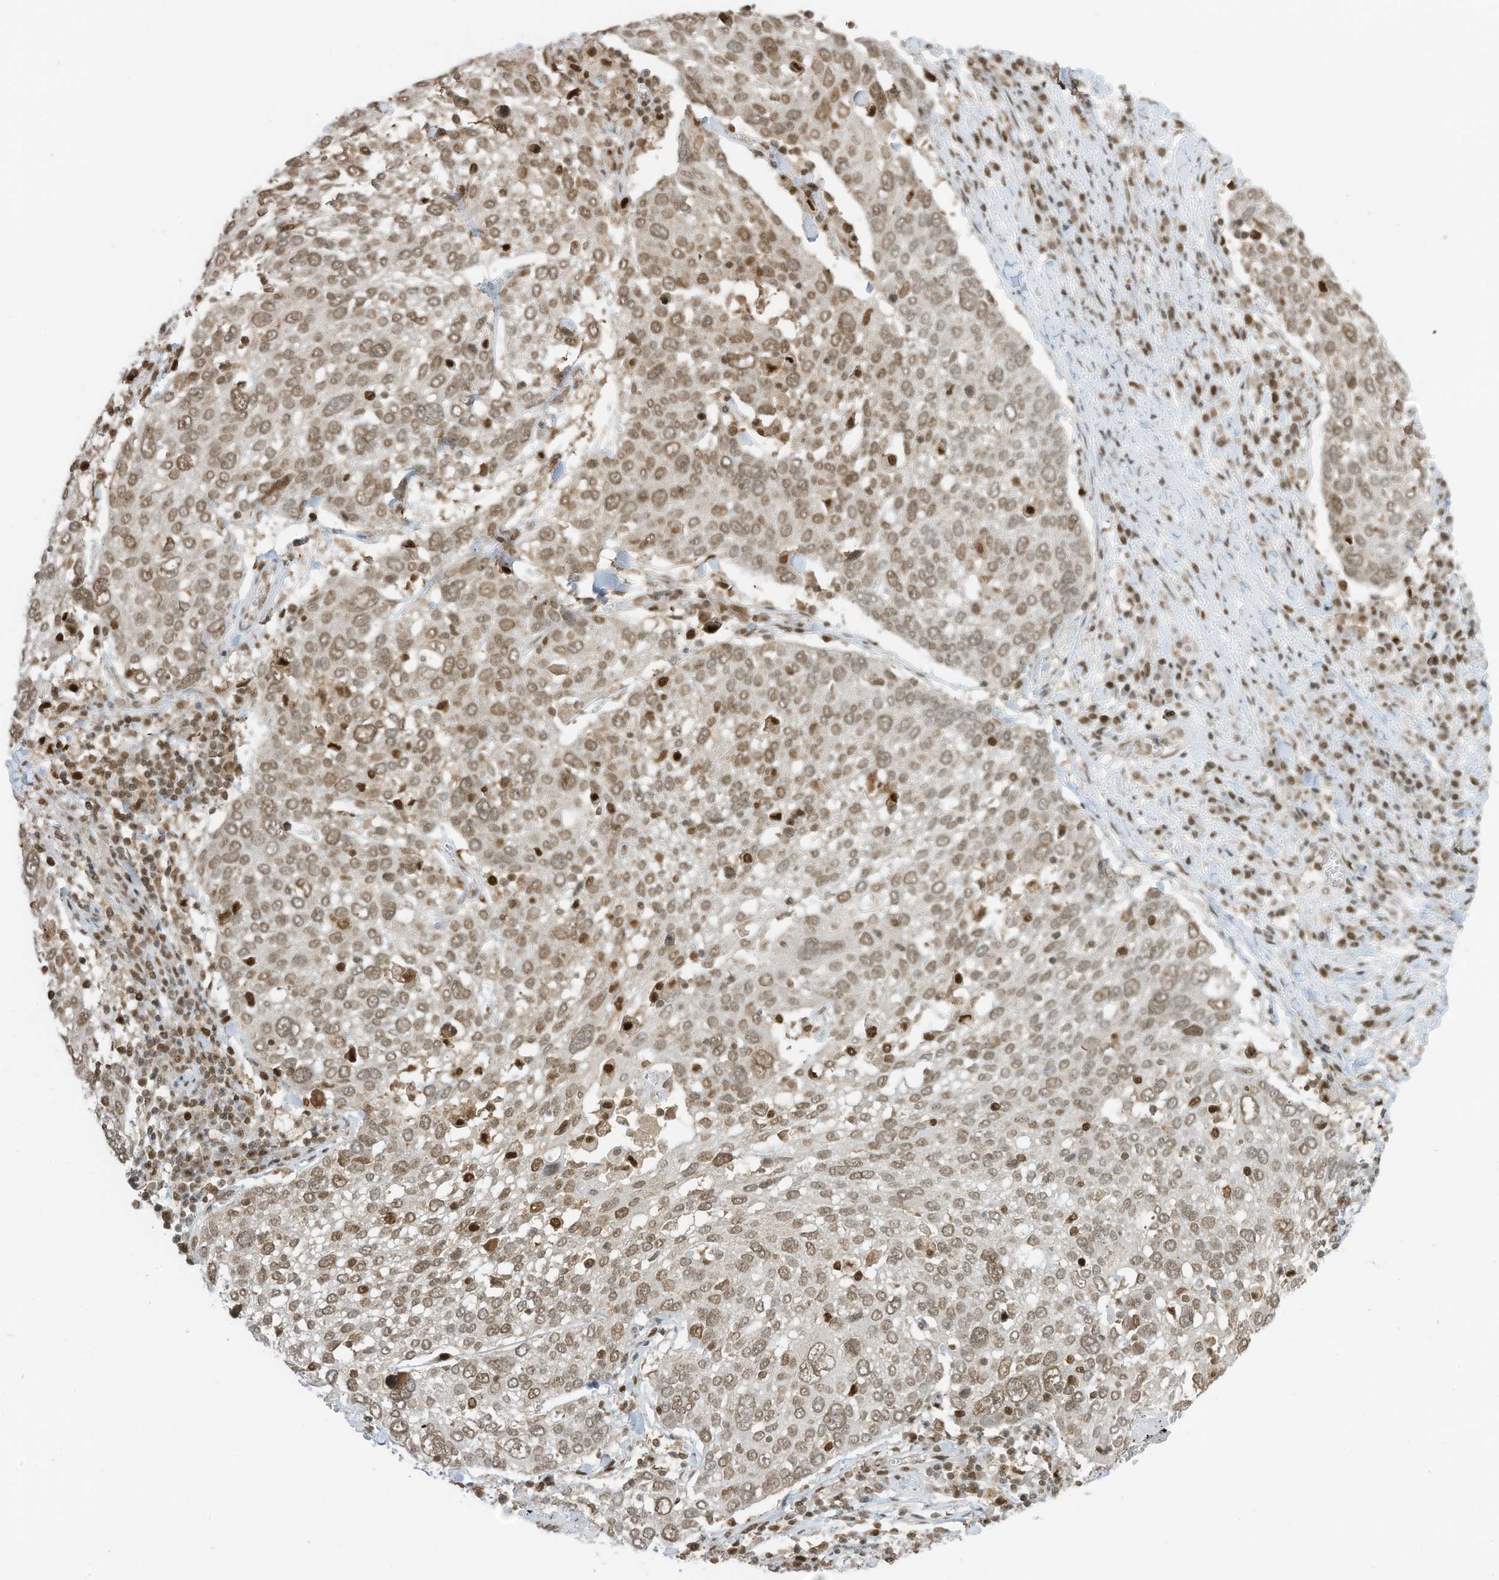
{"staining": {"intensity": "weak", "quantity": ">75%", "location": "nuclear"}, "tissue": "lung cancer", "cell_type": "Tumor cells", "image_type": "cancer", "snomed": [{"axis": "morphology", "description": "Squamous cell carcinoma, NOS"}, {"axis": "topography", "description": "Lung"}], "caption": "This histopathology image shows squamous cell carcinoma (lung) stained with immunohistochemistry (IHC) to label a protein in brown. The nuclear of tumor cells show weak positivity for the protein. Nuclei are counter-stained blue.", "gene": "KPNB1", "patient": {"sex": "male", "age": 65}}